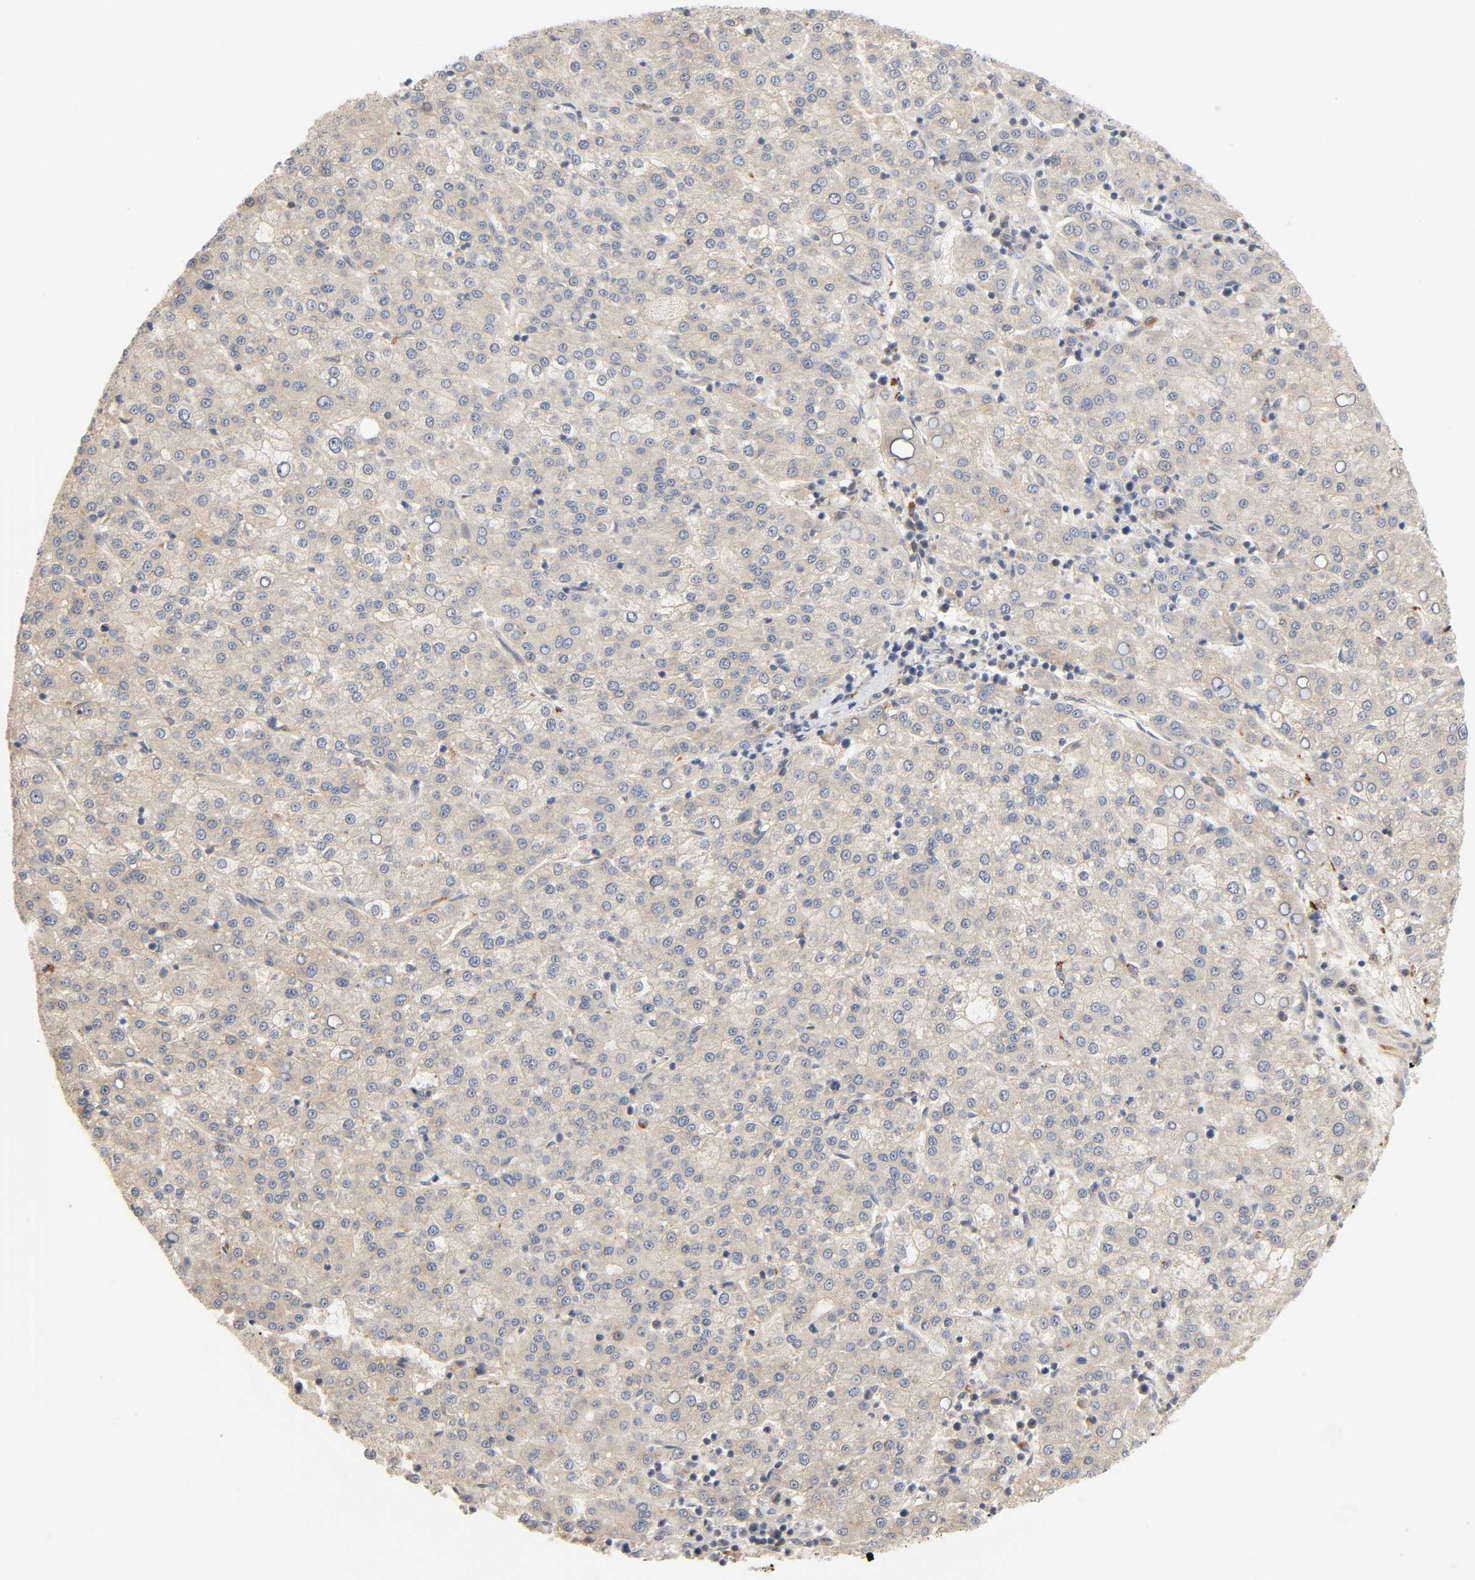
{"staining": {"intensity": "weak", "quantity": ">75%", "location": "cytoplasmic/membranous"}, "tissue": "liver cancer", "cell_type": "Tumor cells", "image_type": "cancer", "snomed": [{"axis": "morphology", "description": "Carcinoma, Hepatocellular, NOS"}, {"axis": "topography", "description": "Liver"}], "caption": "About >75% of tumor cells in liver hepatocellular carcinoma display weak cytoplasmic/membranous protein positivity as visualized by brown immunohistochemical staining.", "gene": "REEP6", "patient": {"sex": "female", "age": 58}}